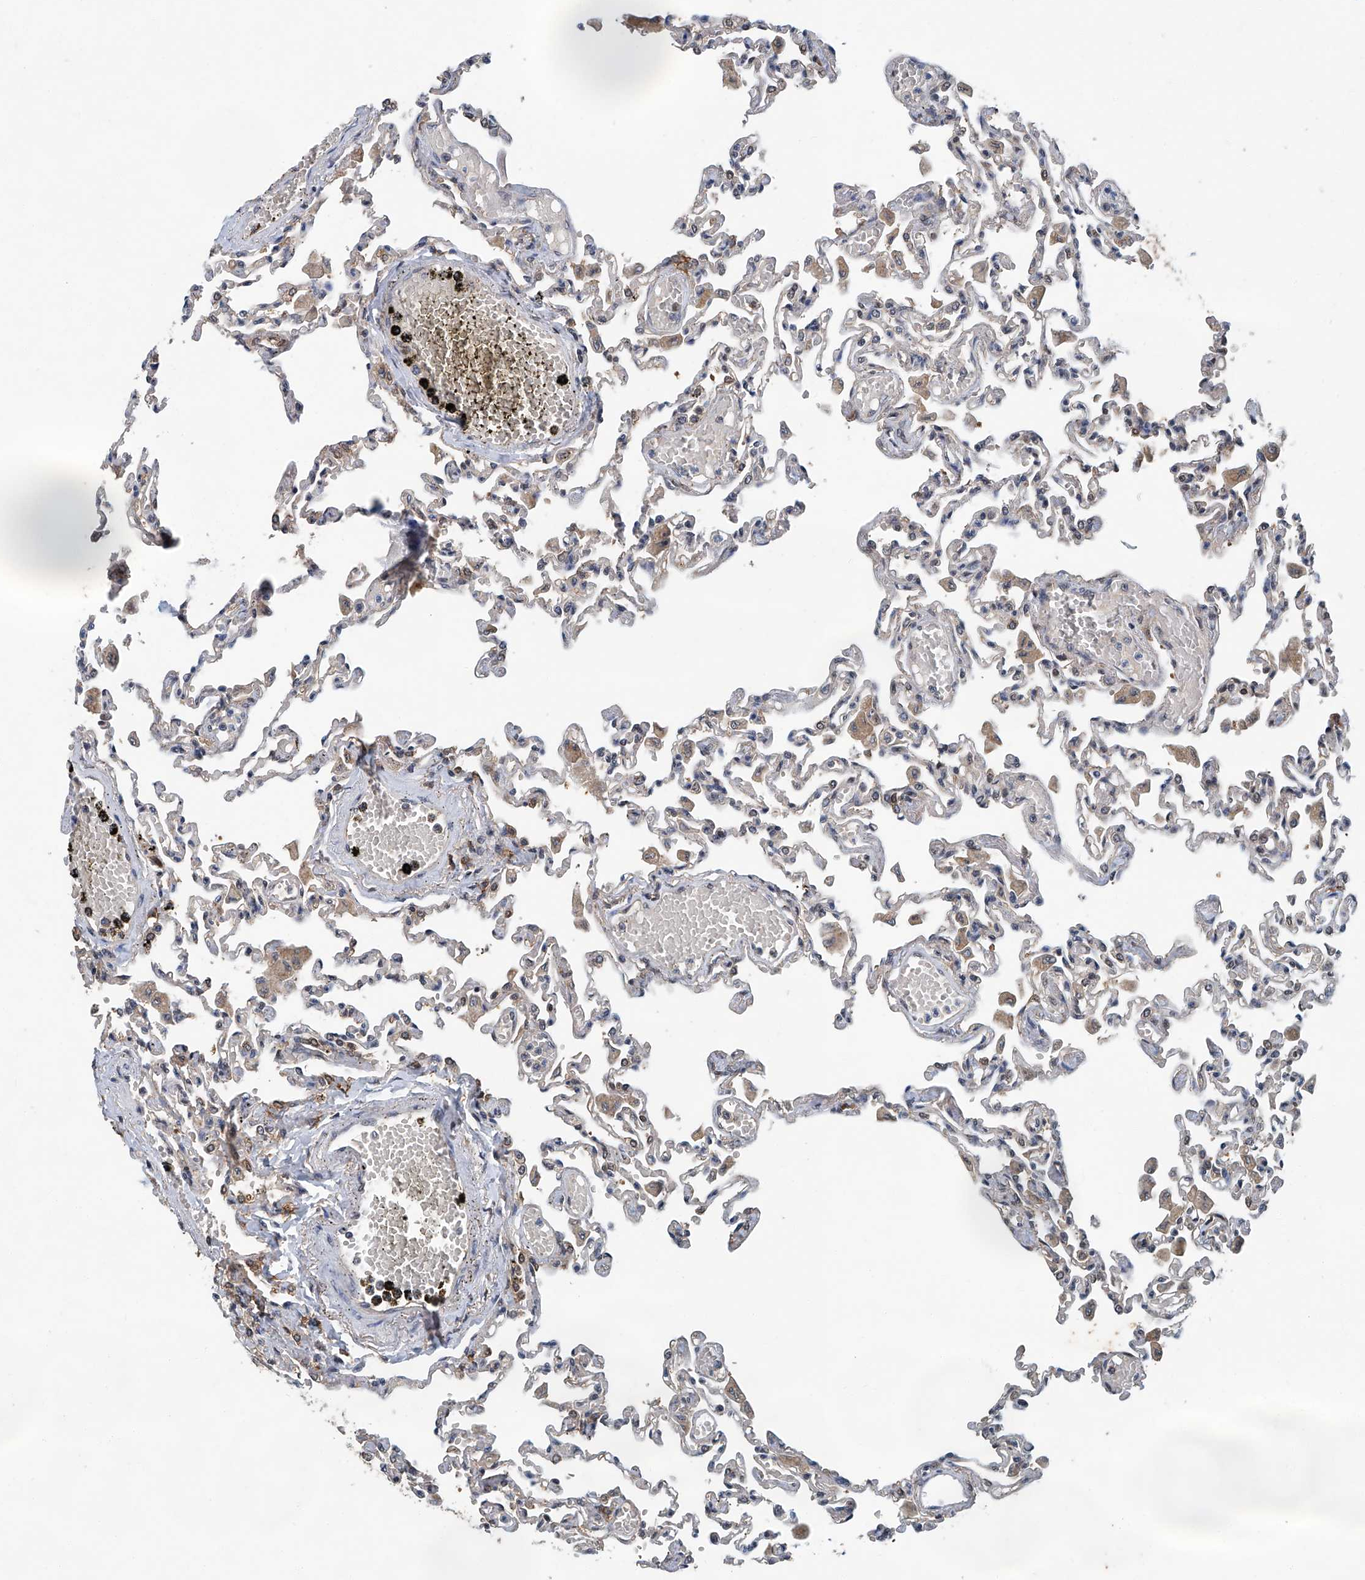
{"staining": {"intensity": "weak", "quantity": "<25%", "location": "cytoplasmic/membranous"}, "tissue": "lung", "cell_type": "Alveolar cells", "image_type": "normal", "snomed": [{"axis": "morphology", "description": "Normal tissue, NOS"}, {"axis": "topography", "description": "Bronchus"}, {"axis": "topography", "description": "Lung"}], "caption": "A micrograph of lung stained for a protein shows no brown staining in alveolar cells. The staining is performed using DAB brown chromogen with nuclei counter-stained in using hematoxylin.", "gene": "CLK1", "patient": {"sex": "female", "age": 49}}